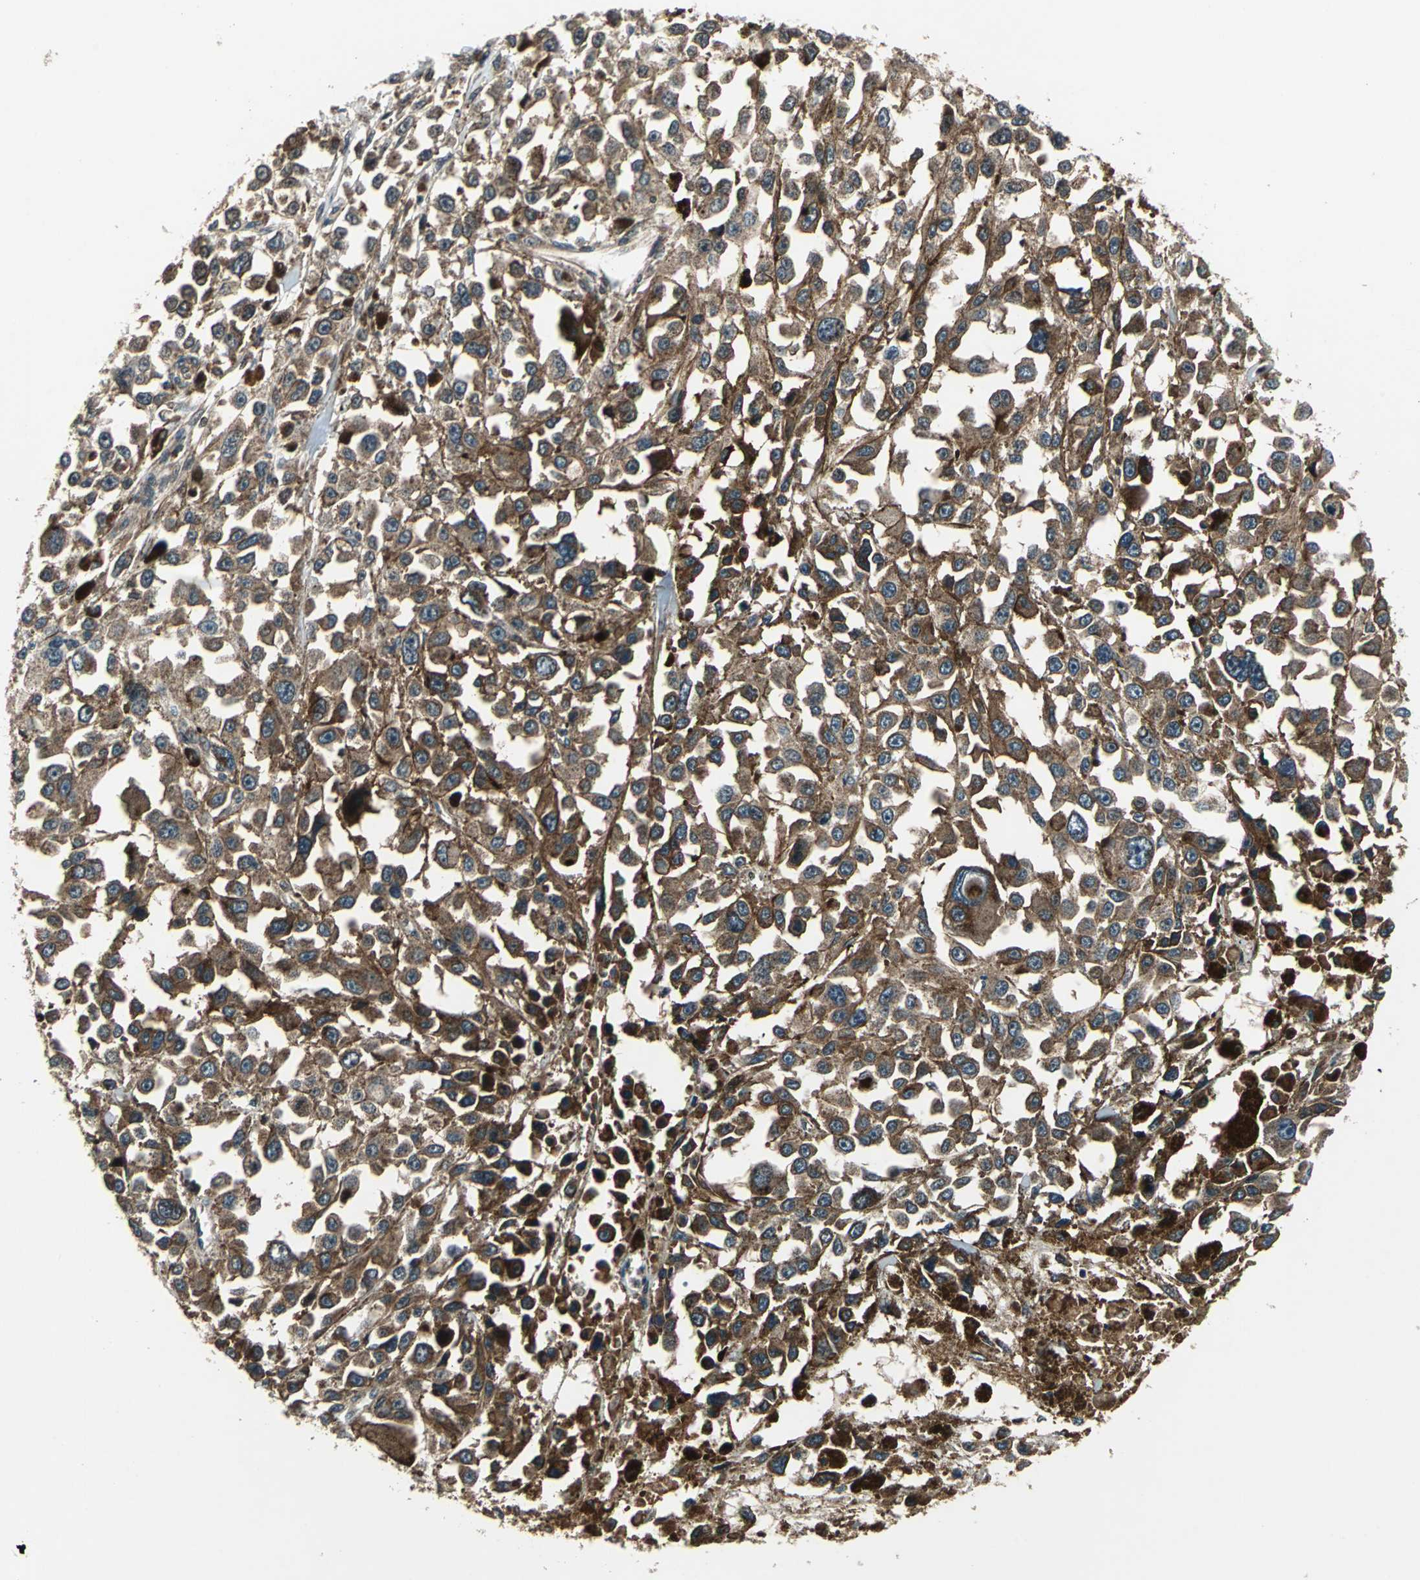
{"staining": {"intensity": "strong", "quantity": ">75%", "location": "cytoplasmic/membranous"}, "tissue": "melanoma", "cell_type": "Tumor cells", "image_type": "cancer", "snomed": [{"axis": "morphology", "description": "Malignant melanoma, Metastatic site"}, {"axis": "topography", "description": "Lymph node"}], "caption": "Immunohistochemistry of human melanoma displays high levels of strong cytoplasmic/membranous staining in about >75% of tumor cells. The staining was performed using DAB, with brown indicating positive protein expression. Nuclei are stained blue with hematoxylin.", "gene": "AATF", "patient": {"sex": "male", "age": 59}}